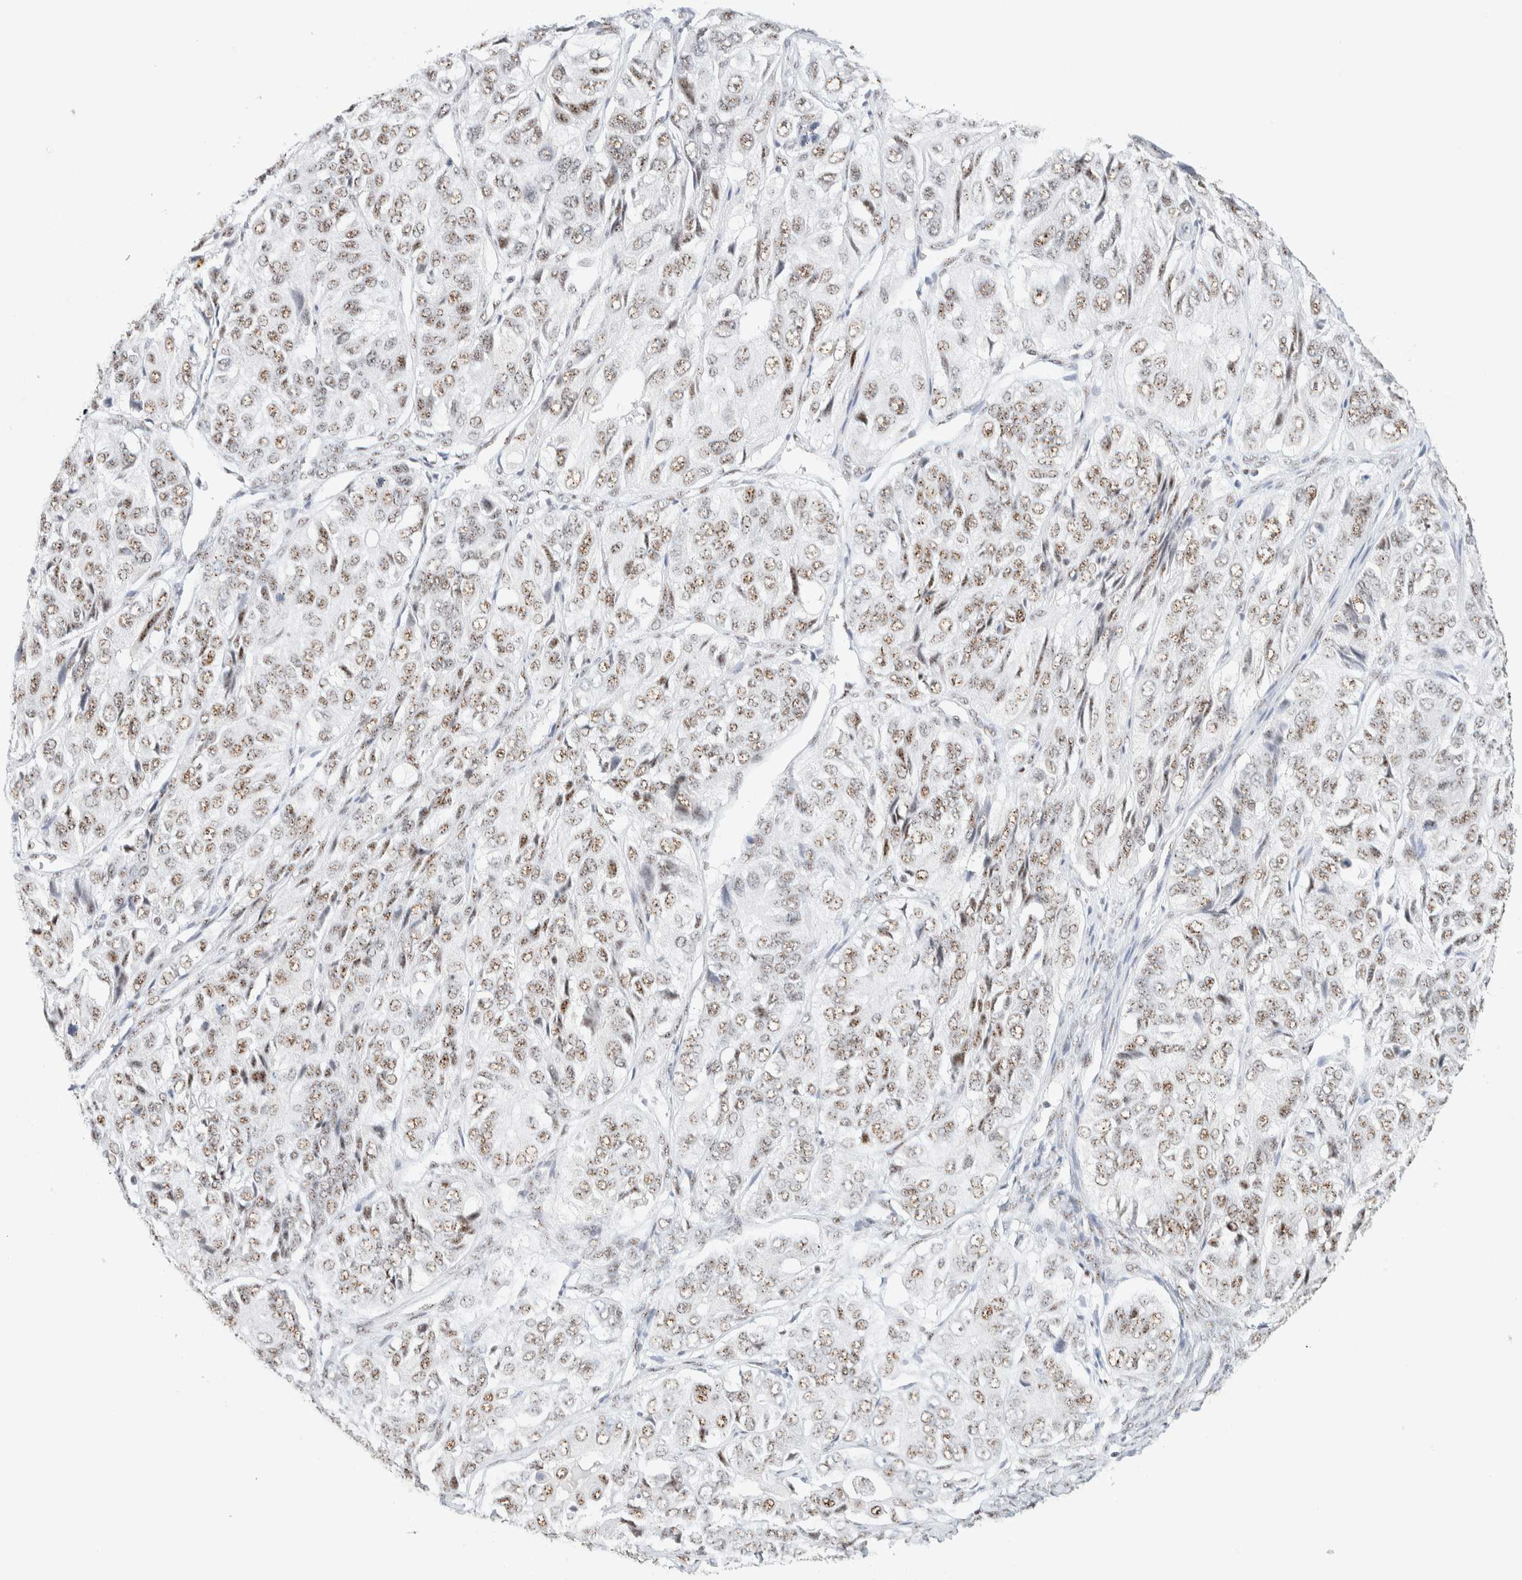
{"staining": {"intensity": "weak", "quantity": ">75%", "location": "nuclear"}, "tissue": "ovarian cancer", "cell_type": "Tumor cells", "image_type": "cancer", "snomed": [{"axis": "morphology", "description": "Carcinoma, endometroid"}, {"axis": "topography", "description": "Ovary"}], "caption": "This image displays ovarian endometroid carcinoma stained with immunohistochemistry to label a protein in brown. The nuclear of tumor cells show weak positivity for the protein. Nuclei are counter-stained blue.", "gene": "SON", "patient": {"sex": "female", "age": 51}}